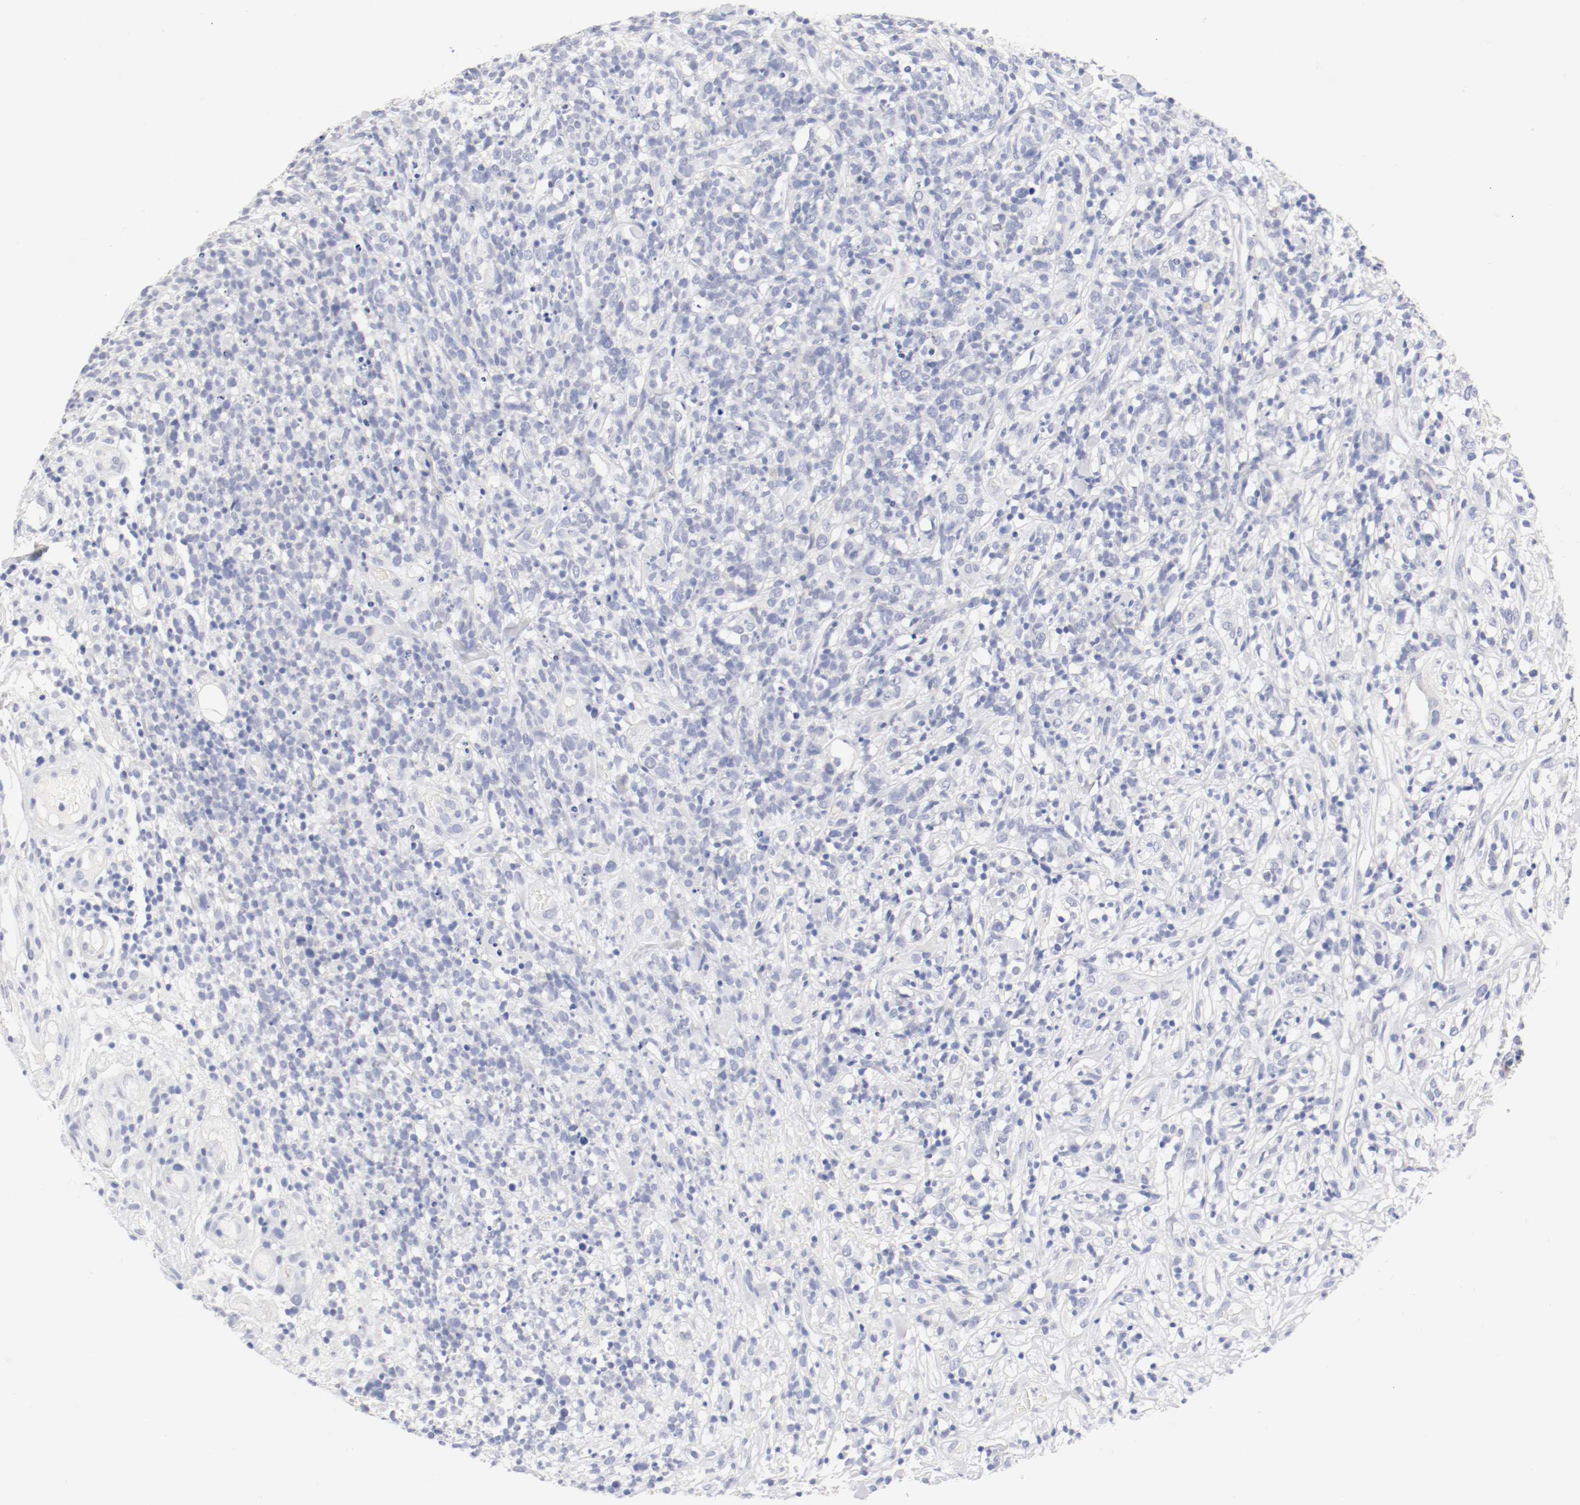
{"staining": {"intensity": "negative", "quantity": "none", "location": "none"}, "tissue": "lymphoma", "cell_type": "Tumor cells", "image_type": "cancer", "snomed": [{"axis": "morphology", "description": "Malignant lymphoma, non-Hodgkin's type, High grade"}, {"axis": "topography", "description": "Lymph node"}], "caption": "The photomicrograph exhibits no staining of tumor cells in malignant lymphoma, non-Hodgkin's type (high-grade).", "gene": "HOMER1", "patient": {"sex": "female", "age": 73}}